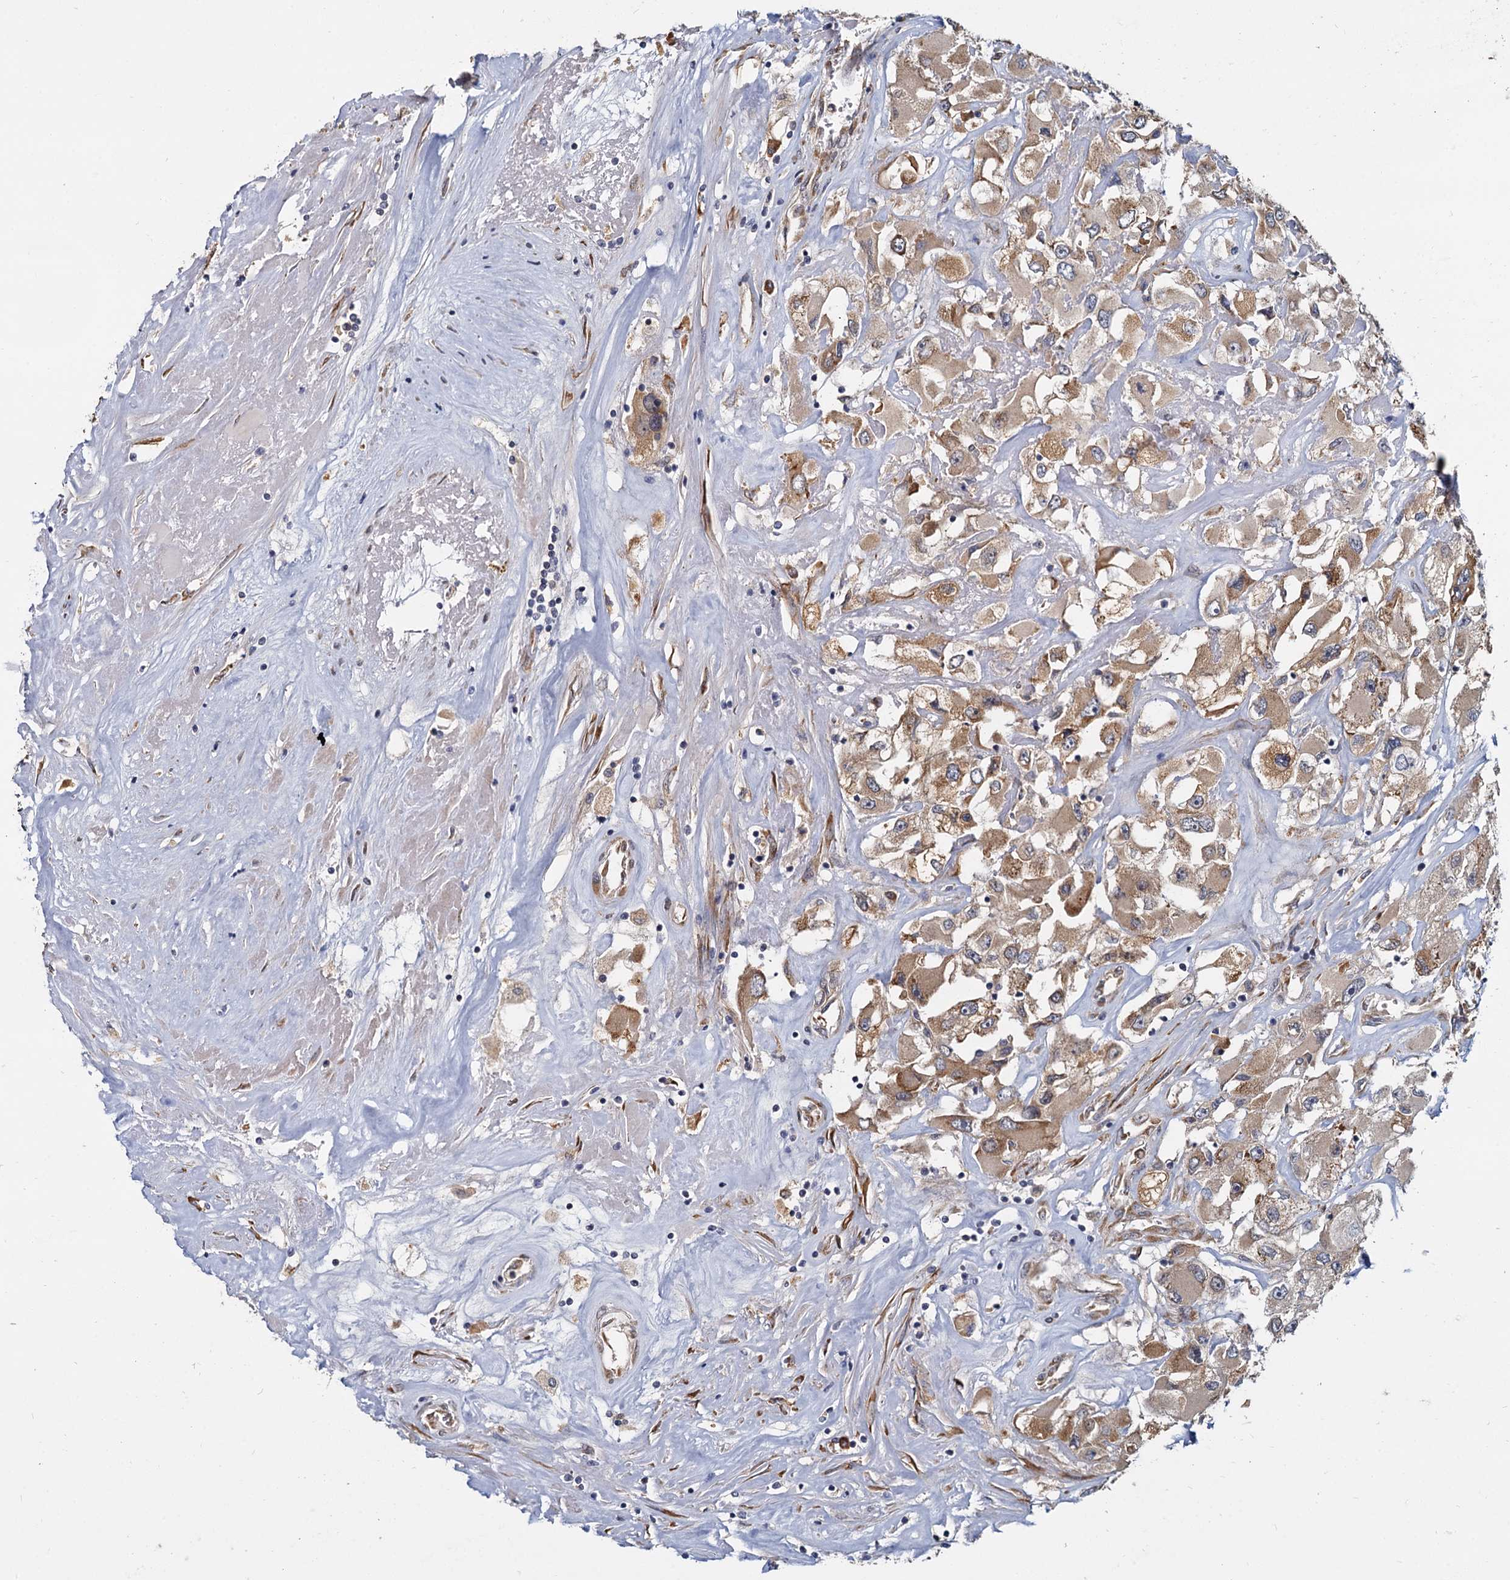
{"staining": {"intensity": "moderate", "quantity": ">75%", "location": "cytoplasmic/membranous"}, "tissue": "renal cancer", "cell_type": "Tumor cells", "image_type": "cancer", "snomed": [{"axis": "morphology", "description": "Adenocarcinoma, NOS"}, {"axis": "topography", "description": "Kidney"}], "caption": "Renal adenocarcinoma stained with IHC demonstrates moderate cytoplasmic/membranous staining in about >75% of tumor cells.", "gene": "LRRC51", "patient": {"sex": "female", "age": 52}}